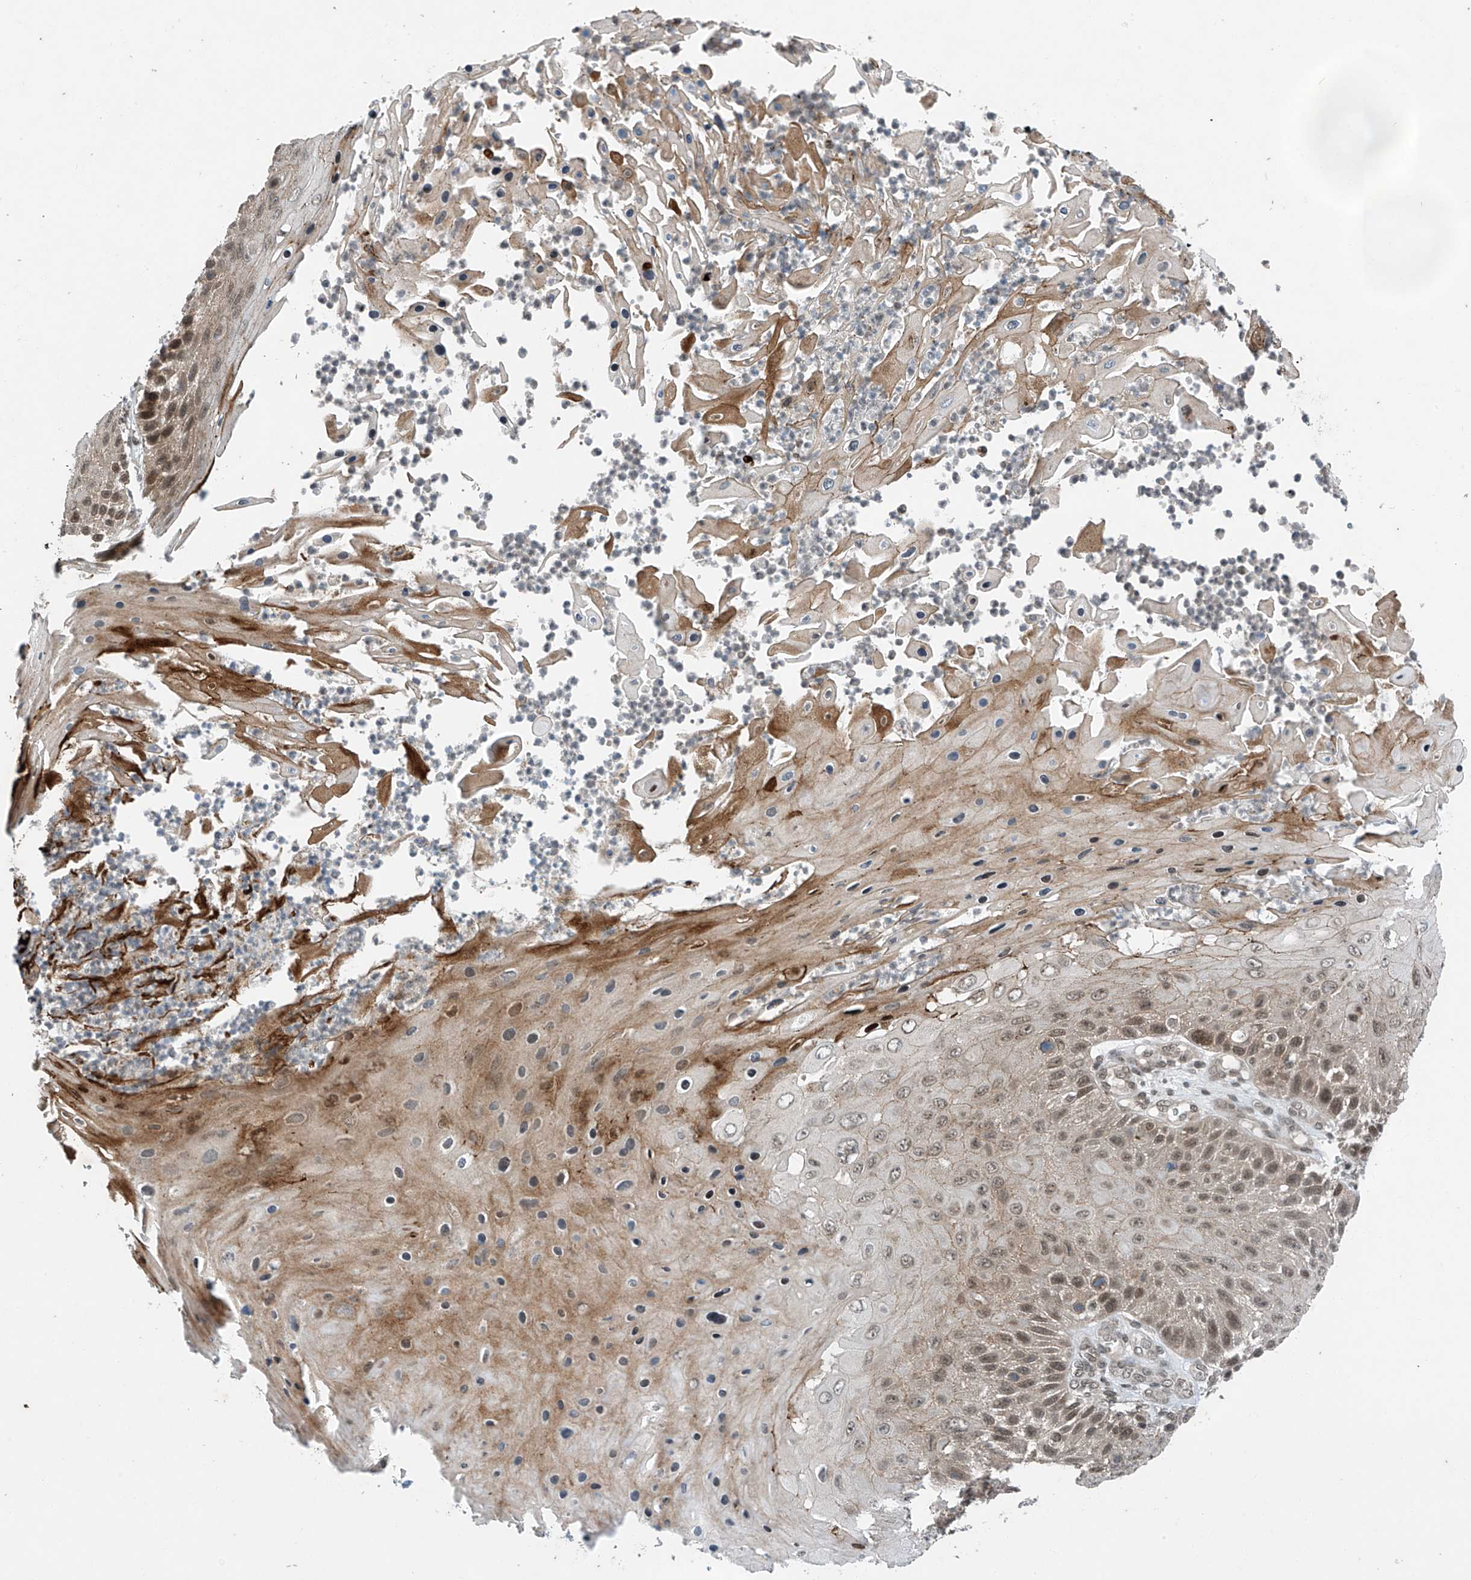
{"staining": {"intensity": "moderate", "quantity": ">75%", "location": "nuclear"}, "tissue": "skin cancer", "cell_type": "Tumor cells", "image_type": "cancer", "snomed": [{"axis": "morphology", "description": "Squamous cell carcinoma, NOS"}, {"axis": "topography", "description": "Skin"}], "caption": "DAB (3,3'-diaminobenzidine) immunohistochemical staining of human skin squamous cell carcinoma reveals moderate nuclear protein positivity in approximately >75% of tumor cells.", "gene": "TAF8", "patient": {"sex": "female", "age": 88}}